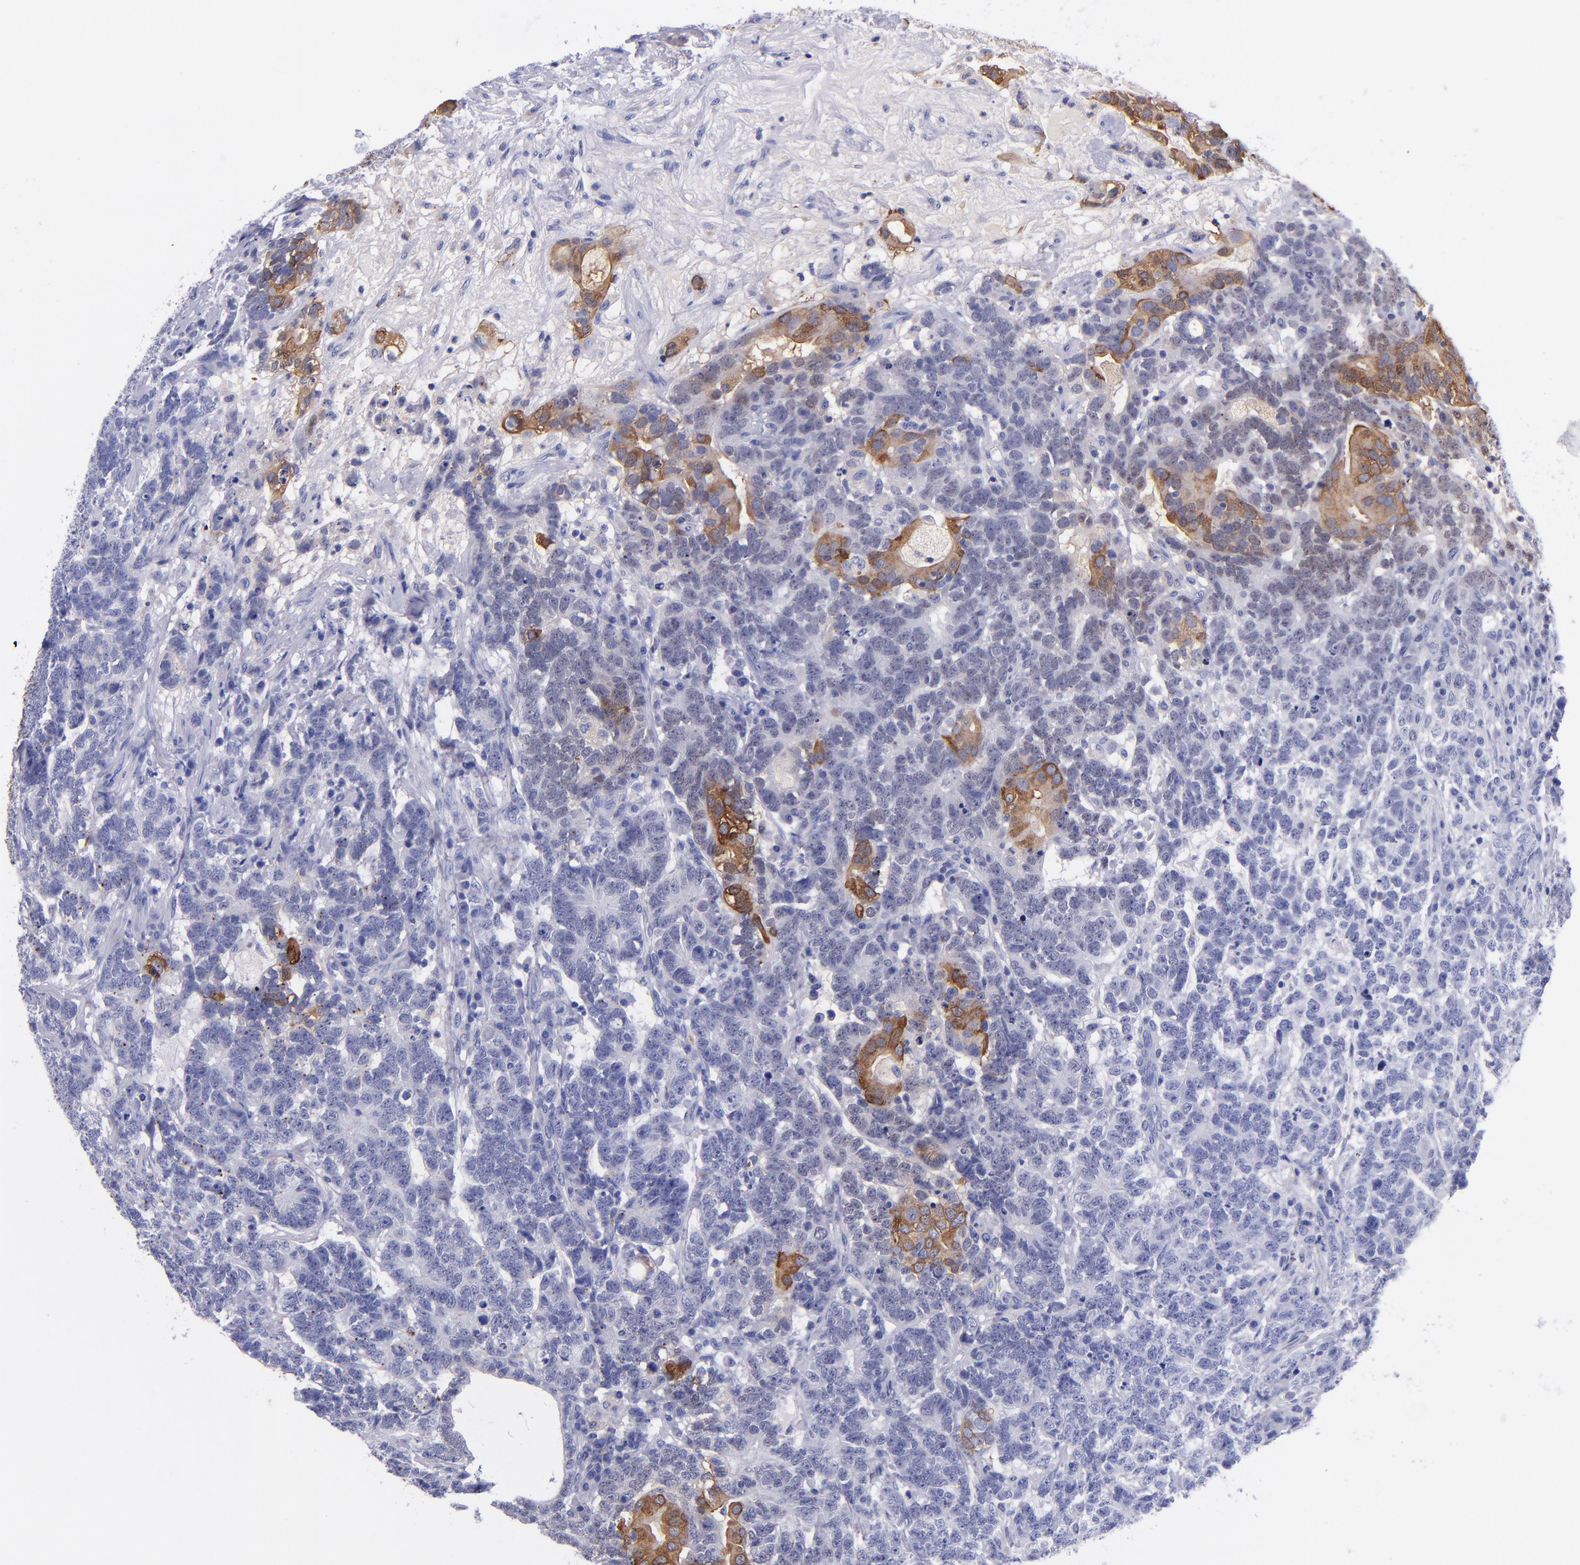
{"staining": {"intensity": "strong", "quantity": "25%-75%", "location": "cytoplasmic/membranous"}, "tissue": "testis cancer", "cell_type": "Tumor cells", "image_type": "cancer", "snomed": [{"axis": "morphology", "description": "Carcinoma, Embryonal, NOS"}, {"axis": "topography", "description": "Testis"}], "caption": "Brown immunohistochemical staining in human embryonal carcinoma (testis) reveals strong cytoplasmic/membranous staining in about 25%-75% of tumor cells. (brown staining indicates protein expression, while blue staining denotes nuclei).", "gene": "IVL", "patient": {"sex": "male", "age": 26}}